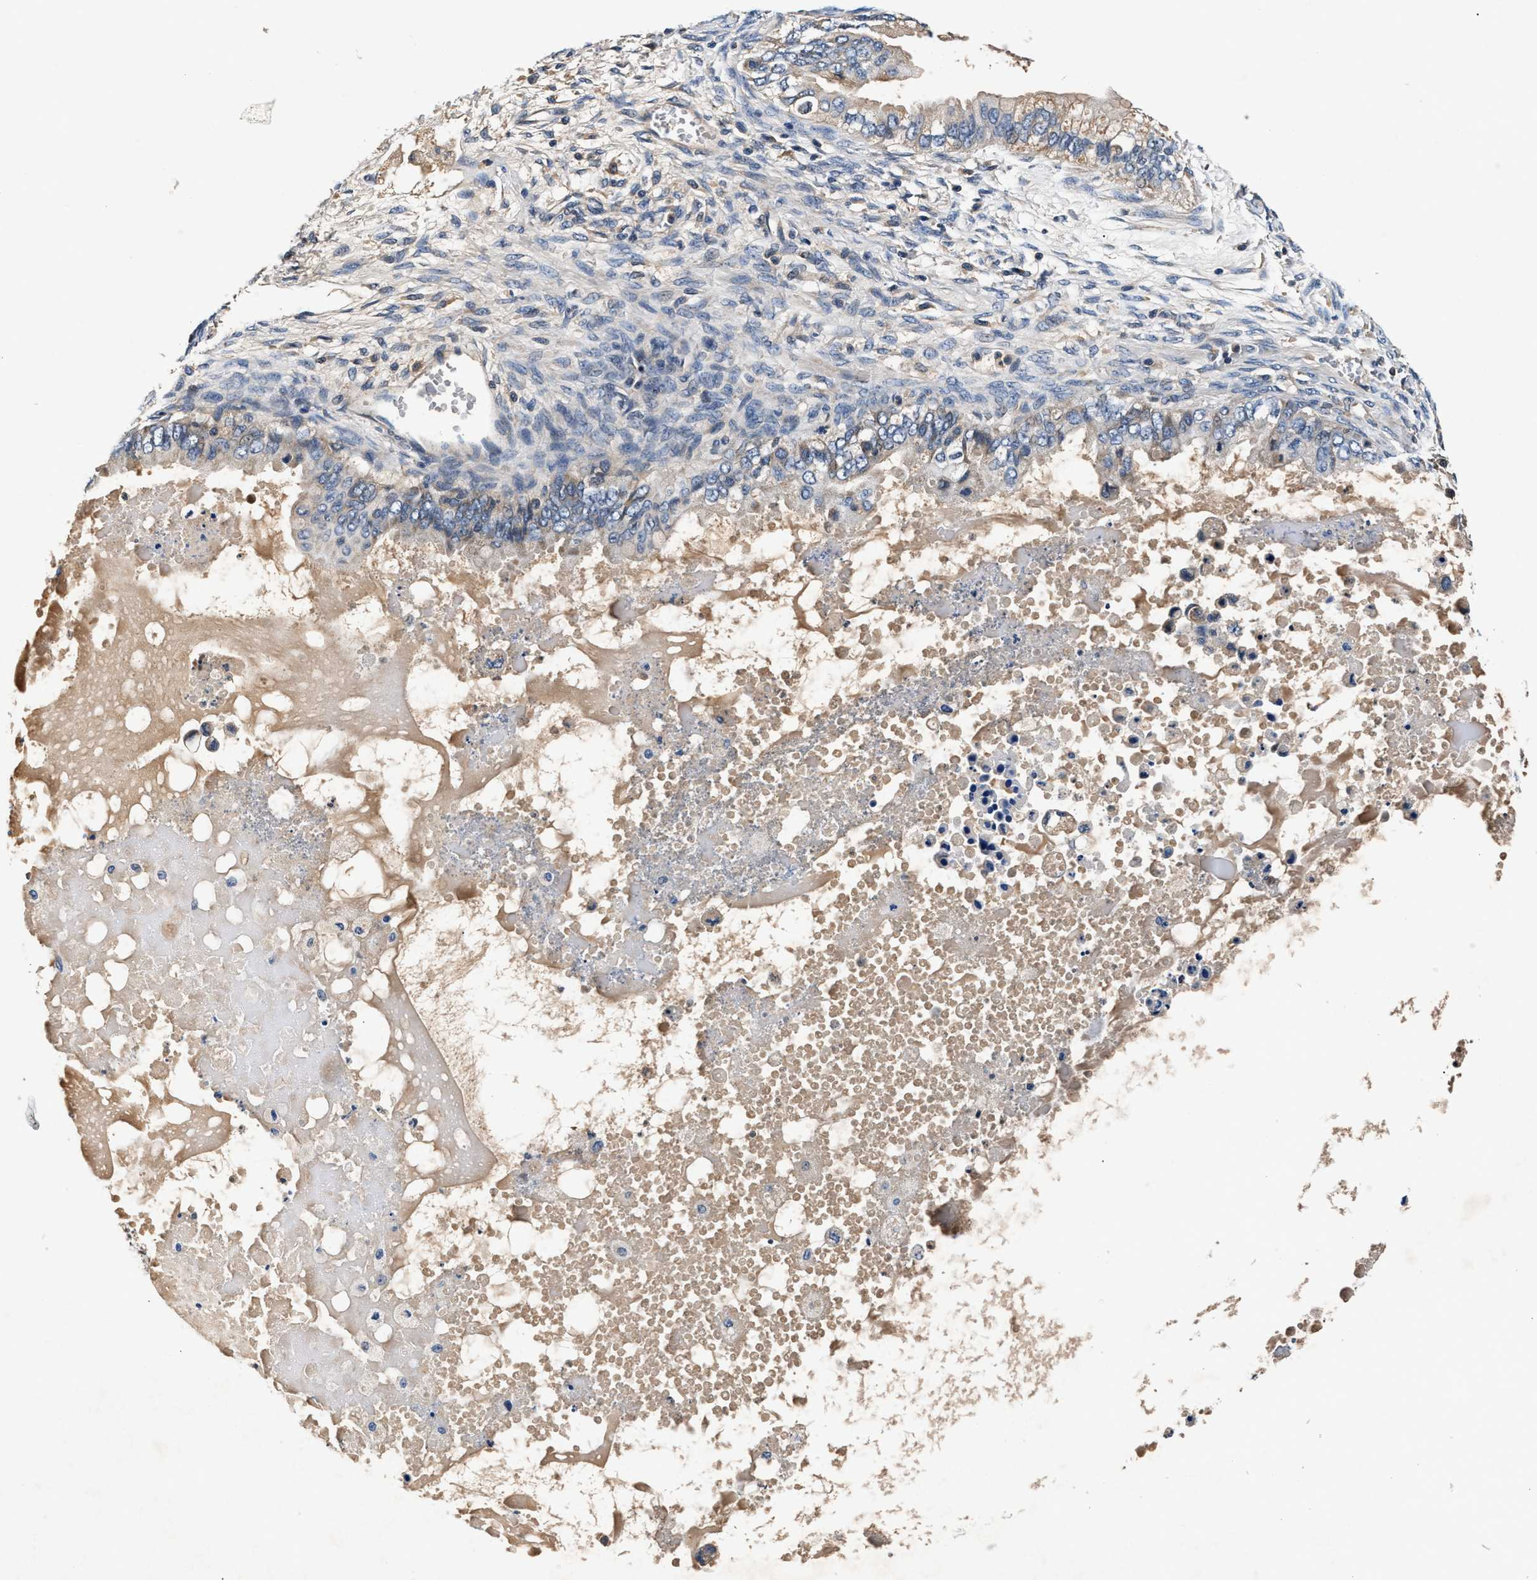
{"staining": {"intensity": "negative", "quantity": "none", "location": "none"}, "tissue": "ovarian cancer", "cell_type": "Tumor cells", "image_type": "cancer", "snomed": [{"axis": "morphology", "description": "Cystadenocarcinoma, mucinous, NOS"}, {"axis": "topography", "description": "Ovary"}], "caption": "Protein analysis of ovarian cancer (mucinous cystadenocarcinoma) displays no significant expression in tumor cells.", "gene": "IMMT", "patient": {"sex": "female", "age": 80}}